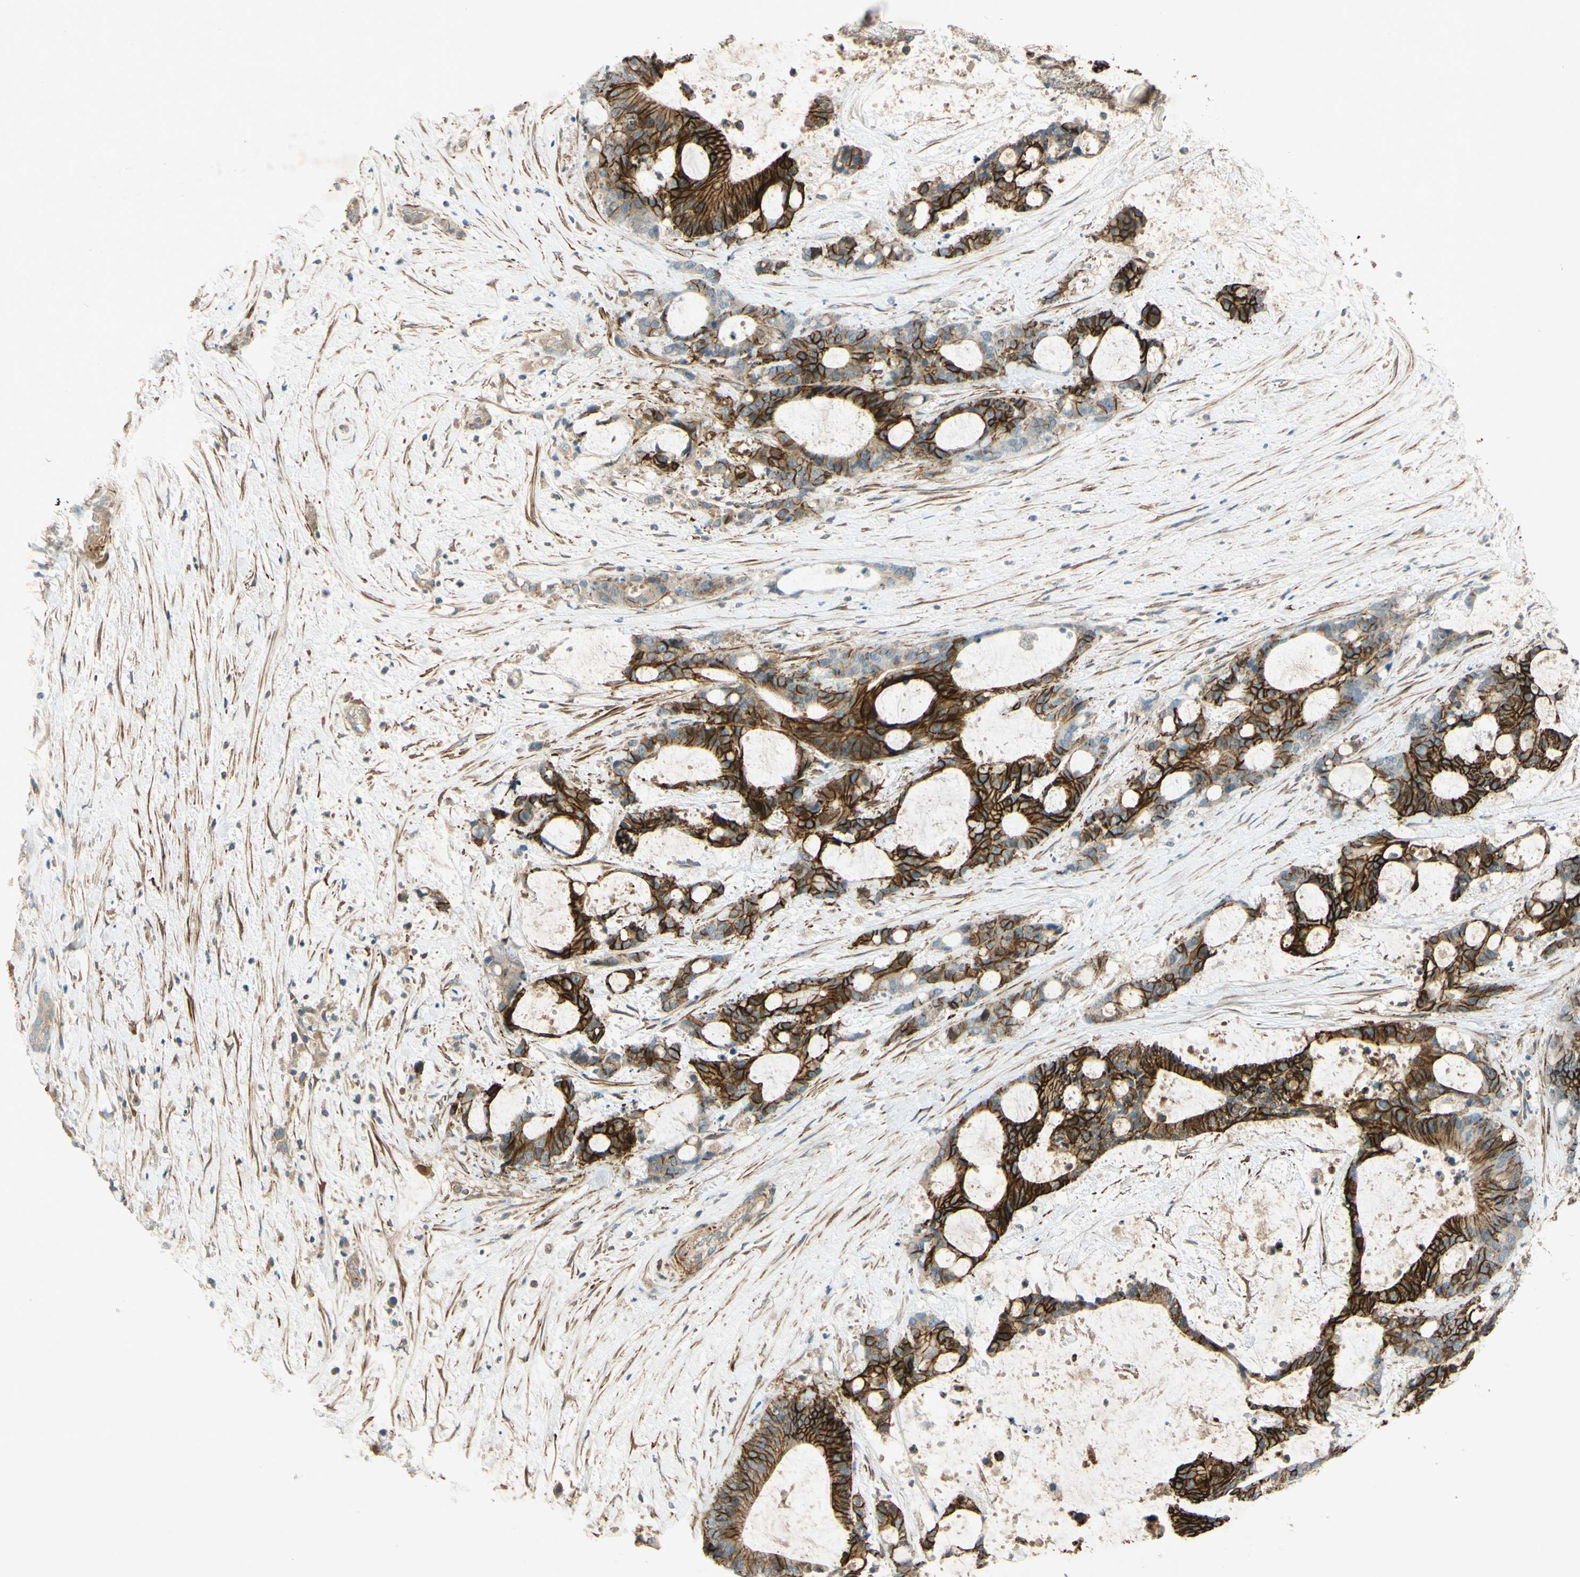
{"staining": {"intensity": "strong", "quantity": ">75%", "location": "cytoplasmic/membranous"}, "tissue": "liver cancer", "cell_type": "Tumor cells", "image_type": "cancer", "snomed": [{"axis": "morphology", "description": "Cholangiocarcinoma"}, {"axis": "topography", "description": "Liver"}], "caption": "Strong cytoplasmic/membranous protein positivity is identified in approximately >75% of tumor cells in liver cancer (cholangiocarcinoma). (Stains: DAB in brown, nuclei in blue, Microscopy: brightfield microscopy at high magnification).", "gene": "ADAM17", "patient": {"sex": "female", "age": 73}}